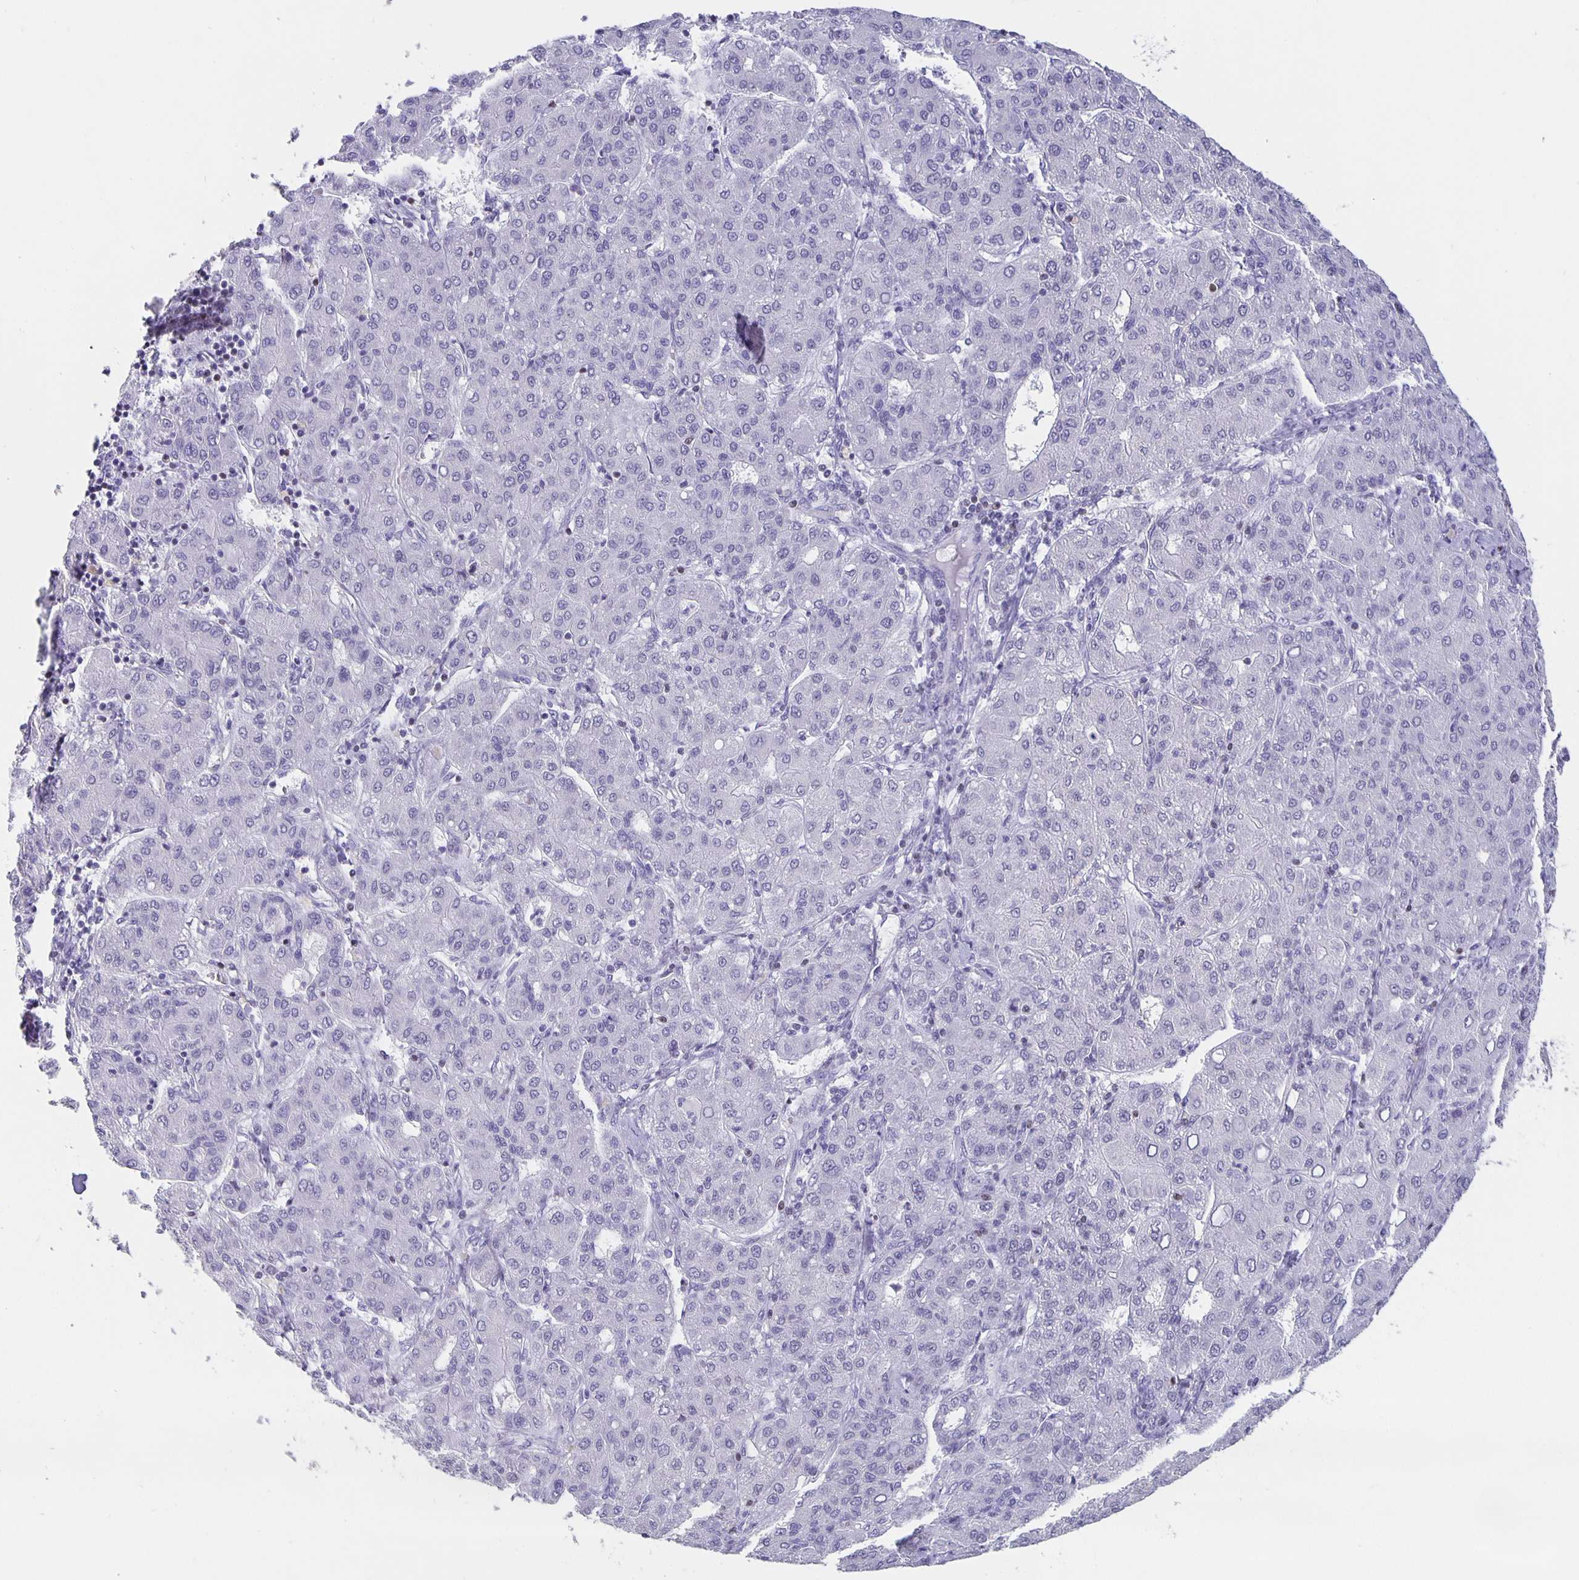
{"staining": {"intensity": "negative", "quantity": "none", "location": "none"}, "tissue": "liver cancer", "cell_type": "Tumor cells", "image_type": "cancer", "snomed": [{"axis": "morphology", "description": "Carcinoma, Hepatocellular, NOS"}, {"axis": "topography", "description": "Liver"}], "caption": "Image shows no protein staining in tumor cells of hepatocellular carcinoma (liver) tissue.", "gene": "SATB2", "patient": {"sex": "male", "age": 65}}